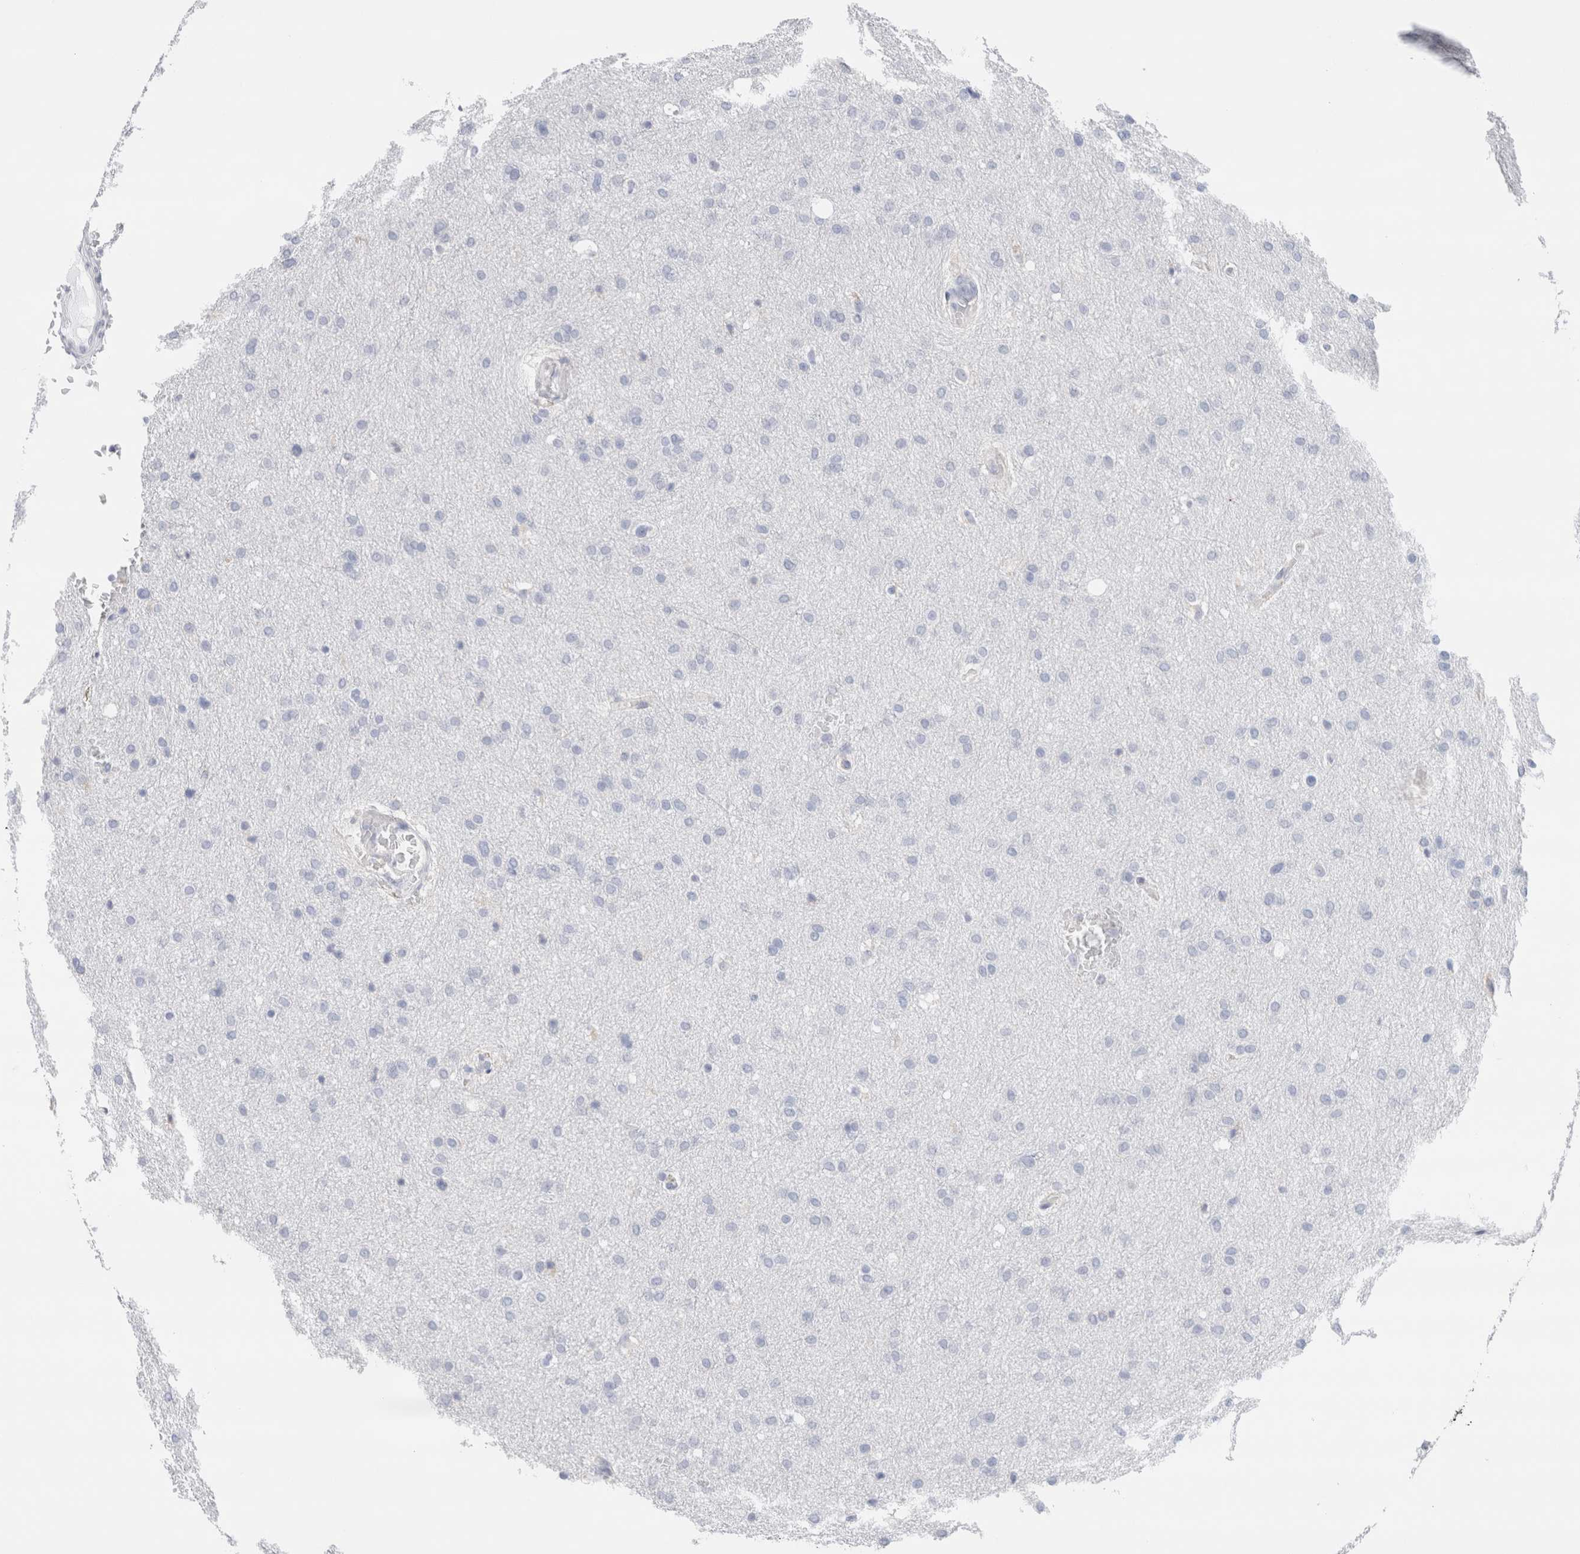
{"staining": {"intensity": "negative", "quantity": "none", "location": "none"}, "tissue": "glioma", "cell_type": "Tumor cells", "image_type": "cancer", "snomed": [{"axis": "morphology", "description": "Glioma, malignant, Low grade"}, {"axis": "topography", "description": "Brain"}], "caption": "IHC image of human low-grade glioma (malignant) stained for a protein (brown), which reveals no expression in tumor cells.", "gene": "ECHDC2", "patient": {"sex": "female", "age": 37}}